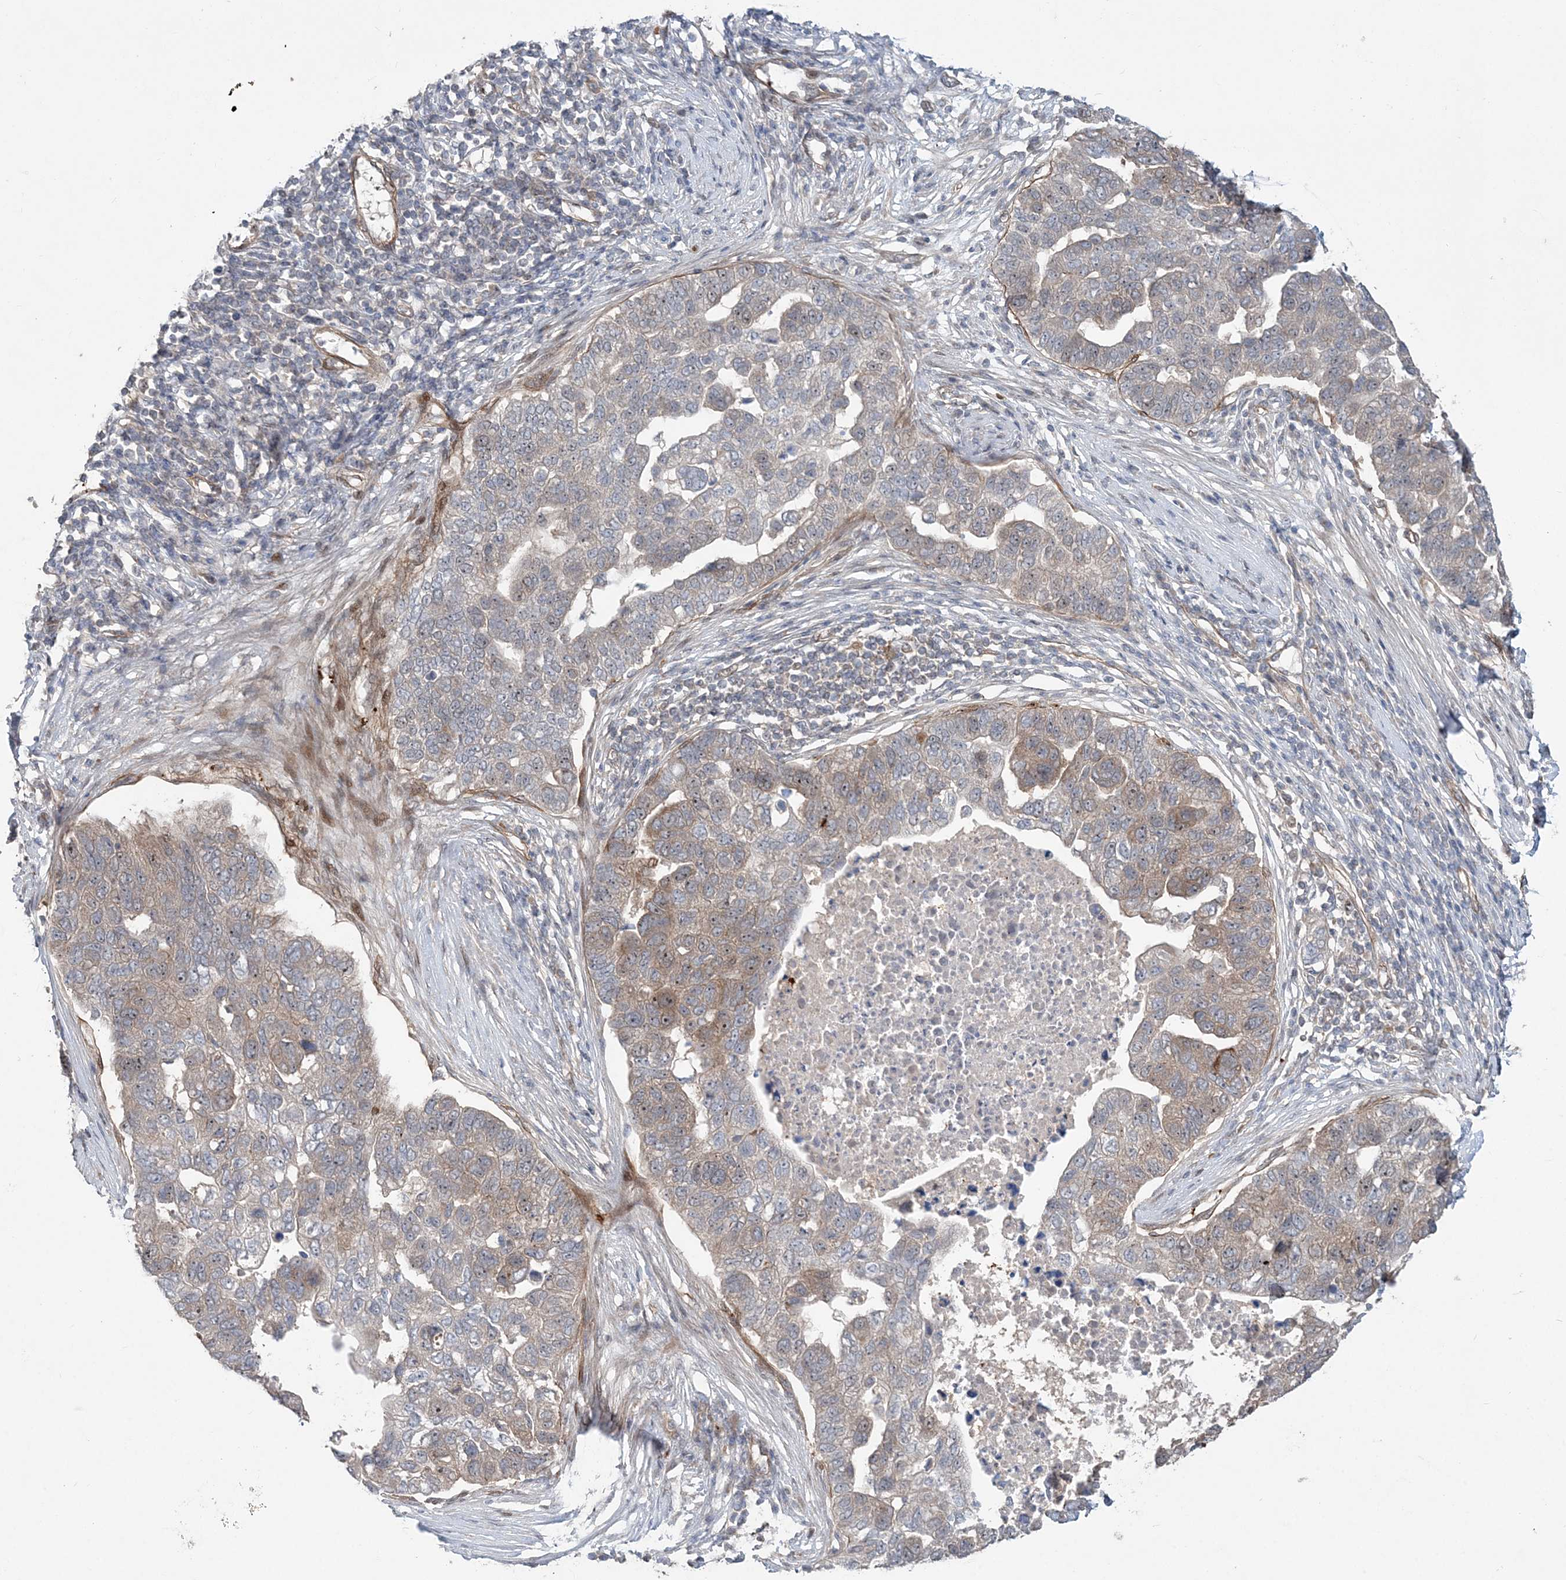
{"staining": {"intensity": "weak", "quantity": "25%-75%", "location": "cytoplasmic/membranous"}, "tissue": "pancreatic cancer", "cell_type": "Tumor cells", "image_type": "cancer", "snomed": [{"axis": "morphology", "description": "Adenocarcinoma, NOS"}, {"axis": "topography", "description": "Pancreas"}], "caption": "Protein expression analysis of human pancreatic cancer reveals weak cytoplasmic/membranous expression in approximately 25%-75% of tumor cells.", "gene": "GEMIN5", "patient": {"sex": "female", "age": 61}}